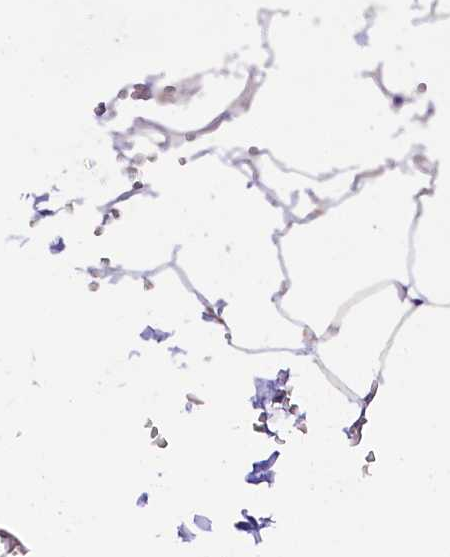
{"staining": {"intensity": "negative", "quantity": "none", "location": "none"}, "tissue": "adipose tissue", "cell_type": "Adipocytes", "image_type": "normal", "snomed": [{"axis": "morphology", "description": "Normal tissue, NOS"}, {"axis": "topography", "description": "Gallbladder"}, {"axis": "topography", "description": "Peripheral nerve tissue"}], "caption": "Immunohistochemistry of benign human adipose tissue demonstrates no expression in adipocytes. The staining was performed using DAB to visualize the protein expression in brown, while the nuclei were stained in blue with hematoxylin (Magnification: 20x).", "gene": "IQCN", "patient": {"sex": "male", "age": 38}}